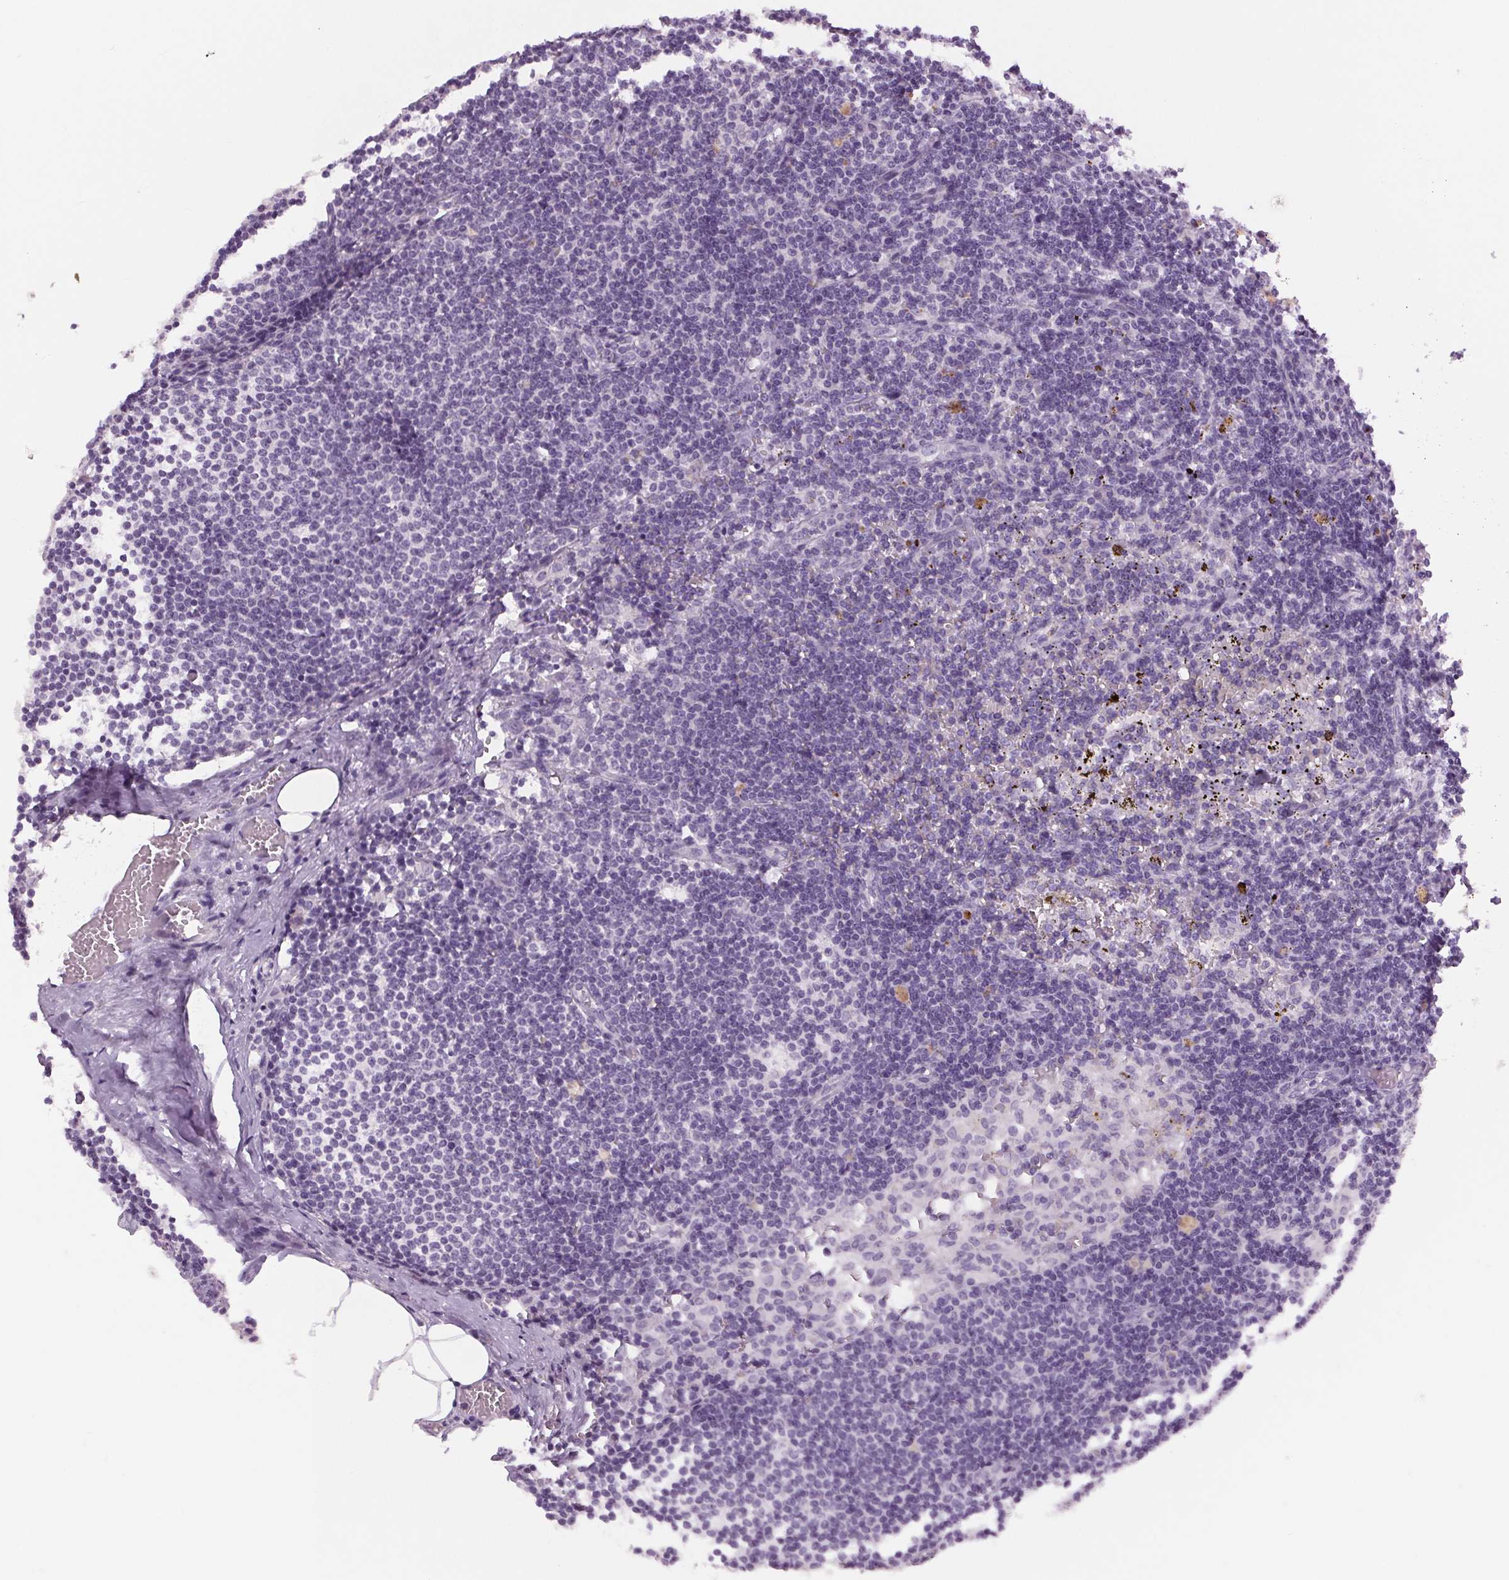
{"staining": {"intensity": "negative", "quantity": "none", "location": "none"}, "tissue": "lymph node", "cell_type": "Germinal center cells", "image_type": "normal", "snomed": [{"axis": "morphology", "description": "Normal tissue, NOS"}, {"axis": "topography", "description": "Lymph node"}], "caption": "The IHC histopathology image has no significant expression in germinal center cells of lymph node.", "gene": "MISP", "patient": {"sex": "female", "age": 69}}